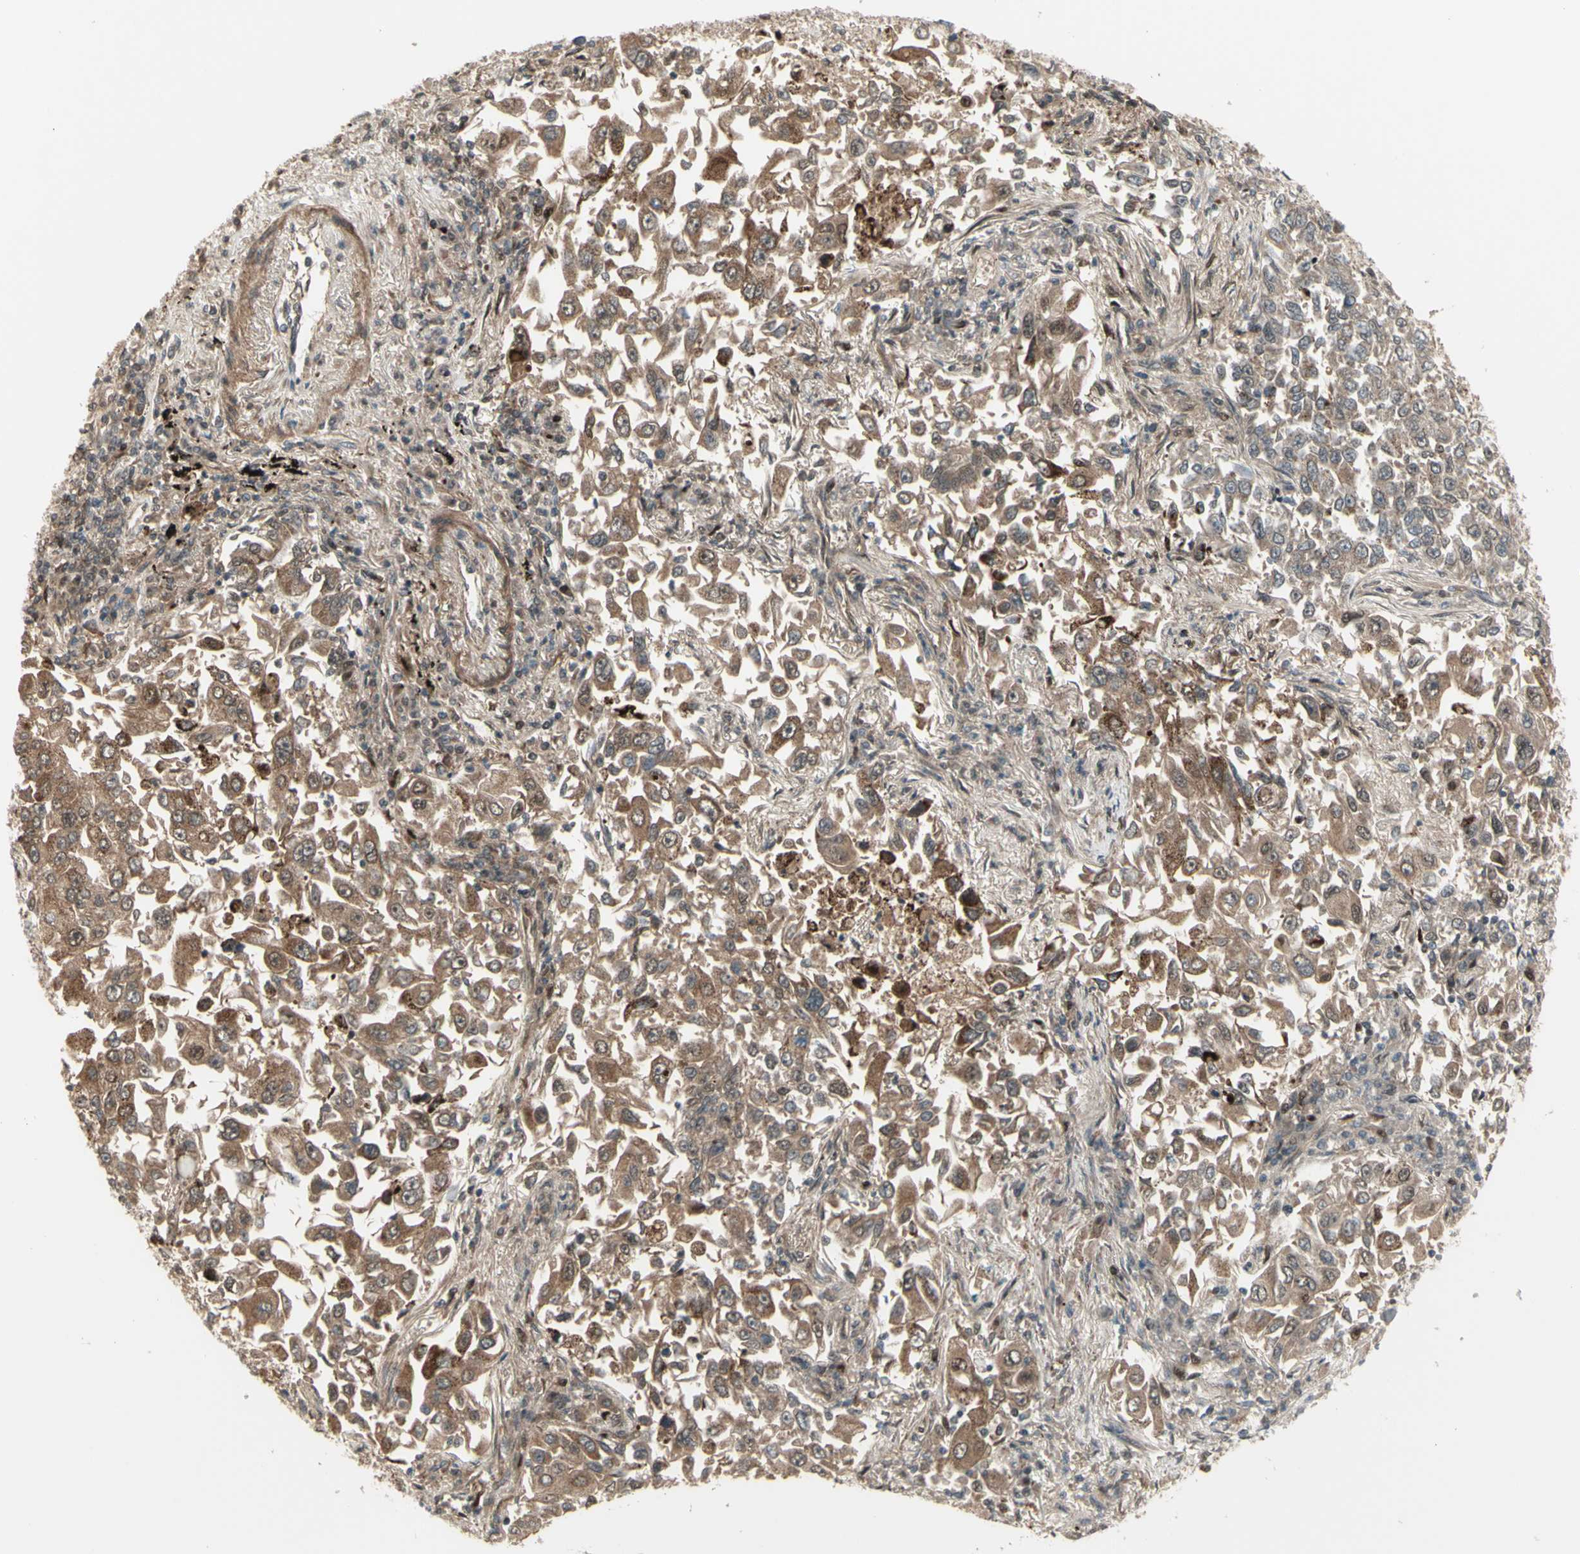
{"staining": {"intensity": "moderate", "quantity": ">75%", "location": "cytoplasmic/membranous"}, "tissue": "lung cancer", "cell_type": "Tumor cells", "image_type": "cancer", "snomed": [{"axis": "morphology", "description": "Adenocarcinoma, NOS"}, {"axis": "topography", "description": "Lung"}], "caption": "A micrograph of lung adenocarcinoma stained for a protein shows moderate cytoplasmic/membranous brown staining in tumor cells. (DAB IHC with brightfield microscopy, high magnification).", "gene": "OSTM1", "patient": {"sex": "male", "age": 84}}